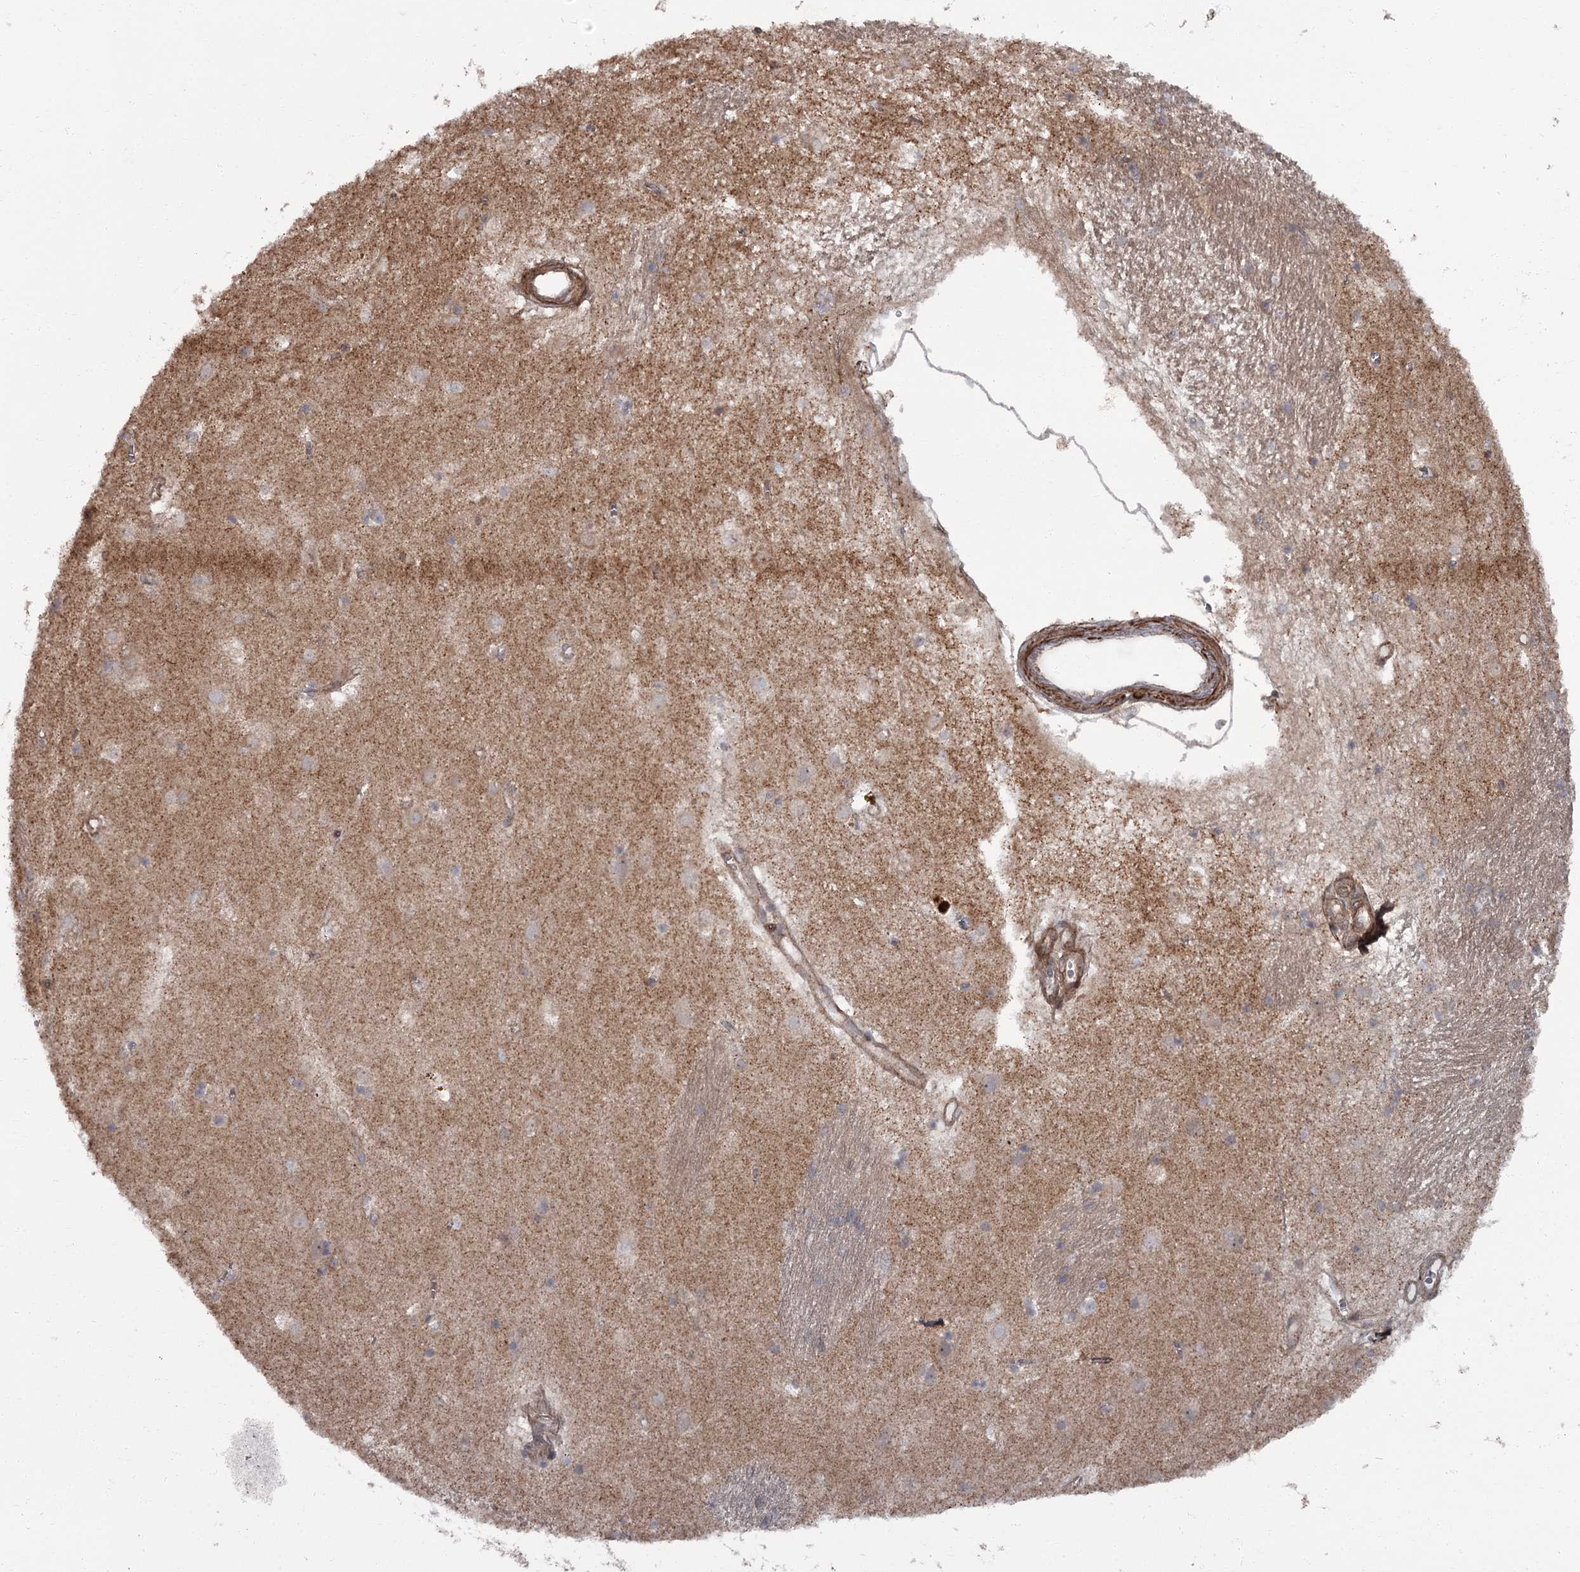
{"staining": {"intensity": "negative", "quantity": "none", "location": "none"}, "tissue": "caudate", "cell_type": "Glial cells", "image_type": "normal", "snomed": [{"axis": "morphology", "description": "Normal tissue, NOS"}, {"axis": "topography", "description": "Lateral ventricle wall"}], "caption": "DAB (3,3'-diaminobenzidine) immunohistochemical staining of normal caudate shows no significant expression in glial cells.", "gene": "THAP9", "patient": {"sex": "male", "age": 70}}